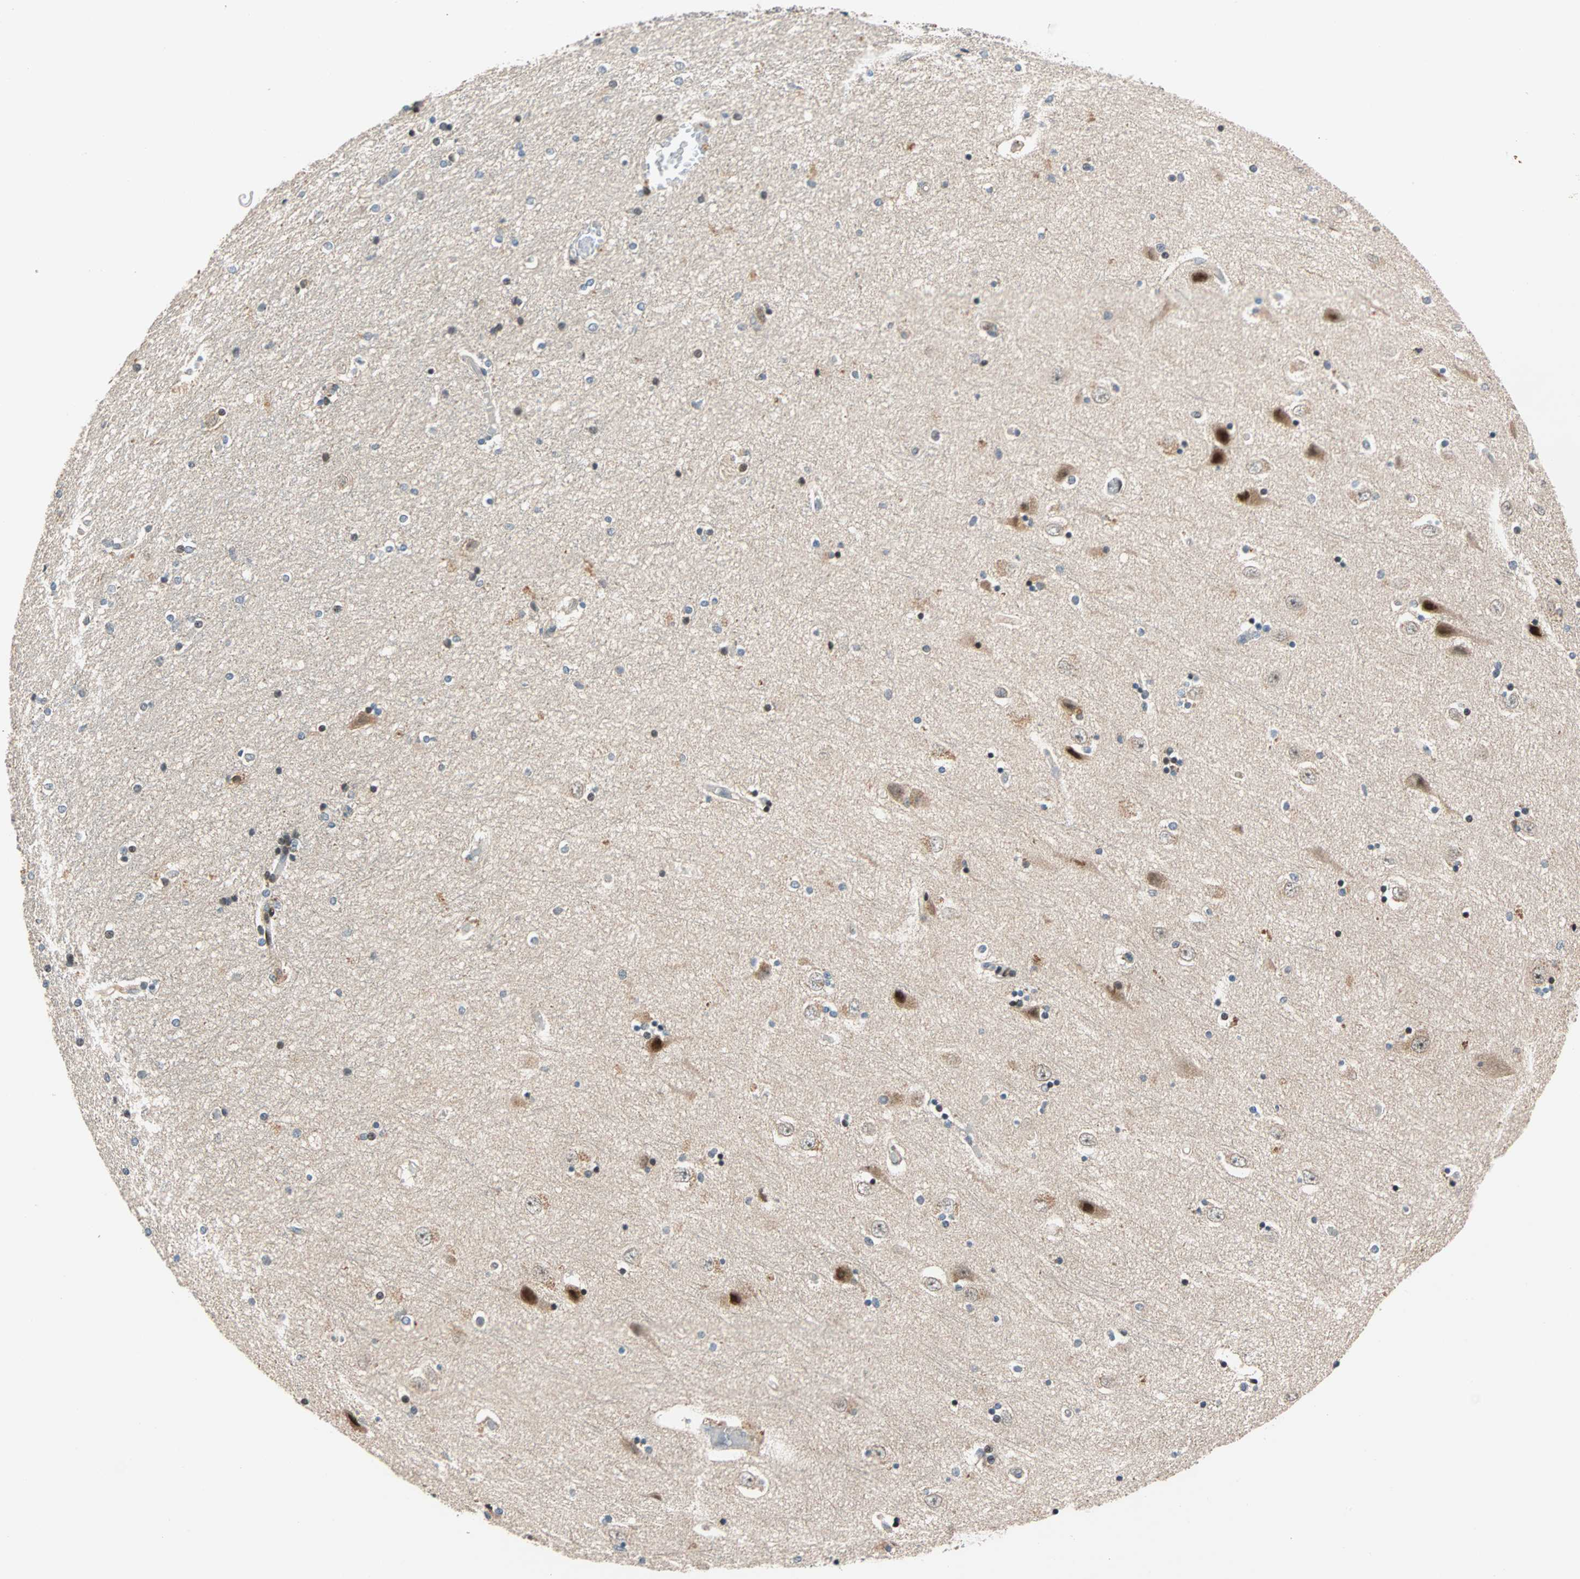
{"staining": {"intensity": "moderate", "quantity": "25%-75%", "location": "nuclear"}, "tissue": "hippocampus", "cell_type": "Glial cells", "image_type": "normal", "snomed": [{"axis": "morphology", "description": "Normal tissue, NOS"}, {"axis": "topography", "description": "Hippocampus"}], "caption": "IHC histopathology image of unremarkable human hippocampus stained for a protein (brown), which exhibits medium levels of moderate nuclear staining in about 25%-75% of glial cells.", "gene": "HECW1", "patient": {"sex": "female", "age": 54}}